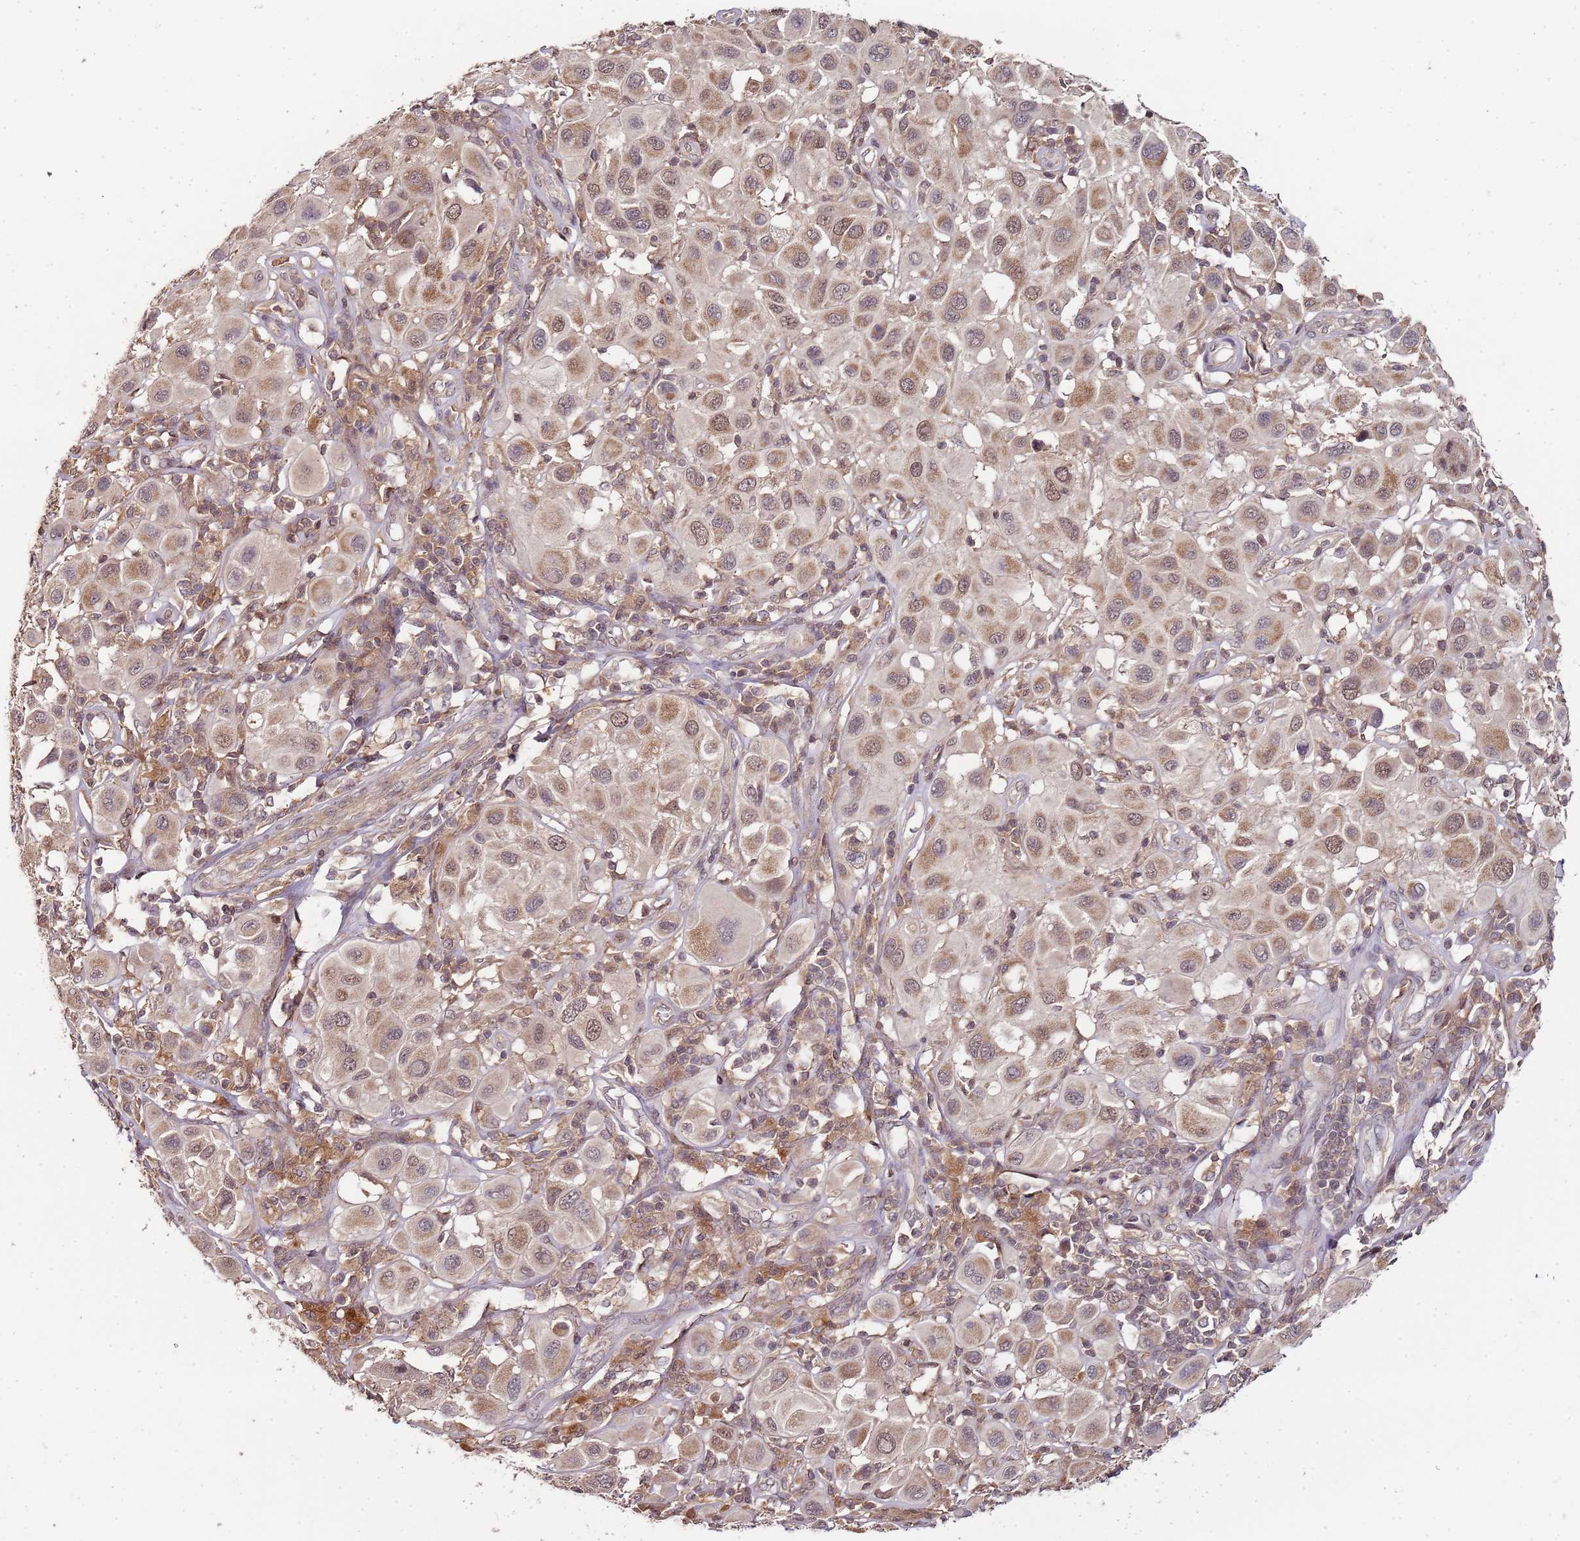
{"staining": {"intensity": "moderate", "quantity": ">75%", "location": "cytoplasmic/membranous,nuclear"}, "tissue": "melanoma", "cell_type": "Tumor cells", "image_type": "cancer", "snomed": [{"axis": "morphology", "description": "Malignant melanoma, Metastatic site"}, {"axis": "topography", "description": "Skin"}], "caption": "A micrograph of human melanoma stained for a protein demonstrates moderate cytoplasmic/membranous and nuclear brown staining in tumor cells. Ihc stains the protein of interest in brown and the nuclei are stained blue.", "gene": "LIN37", "patient": {"sex": "male", "age": 41}}